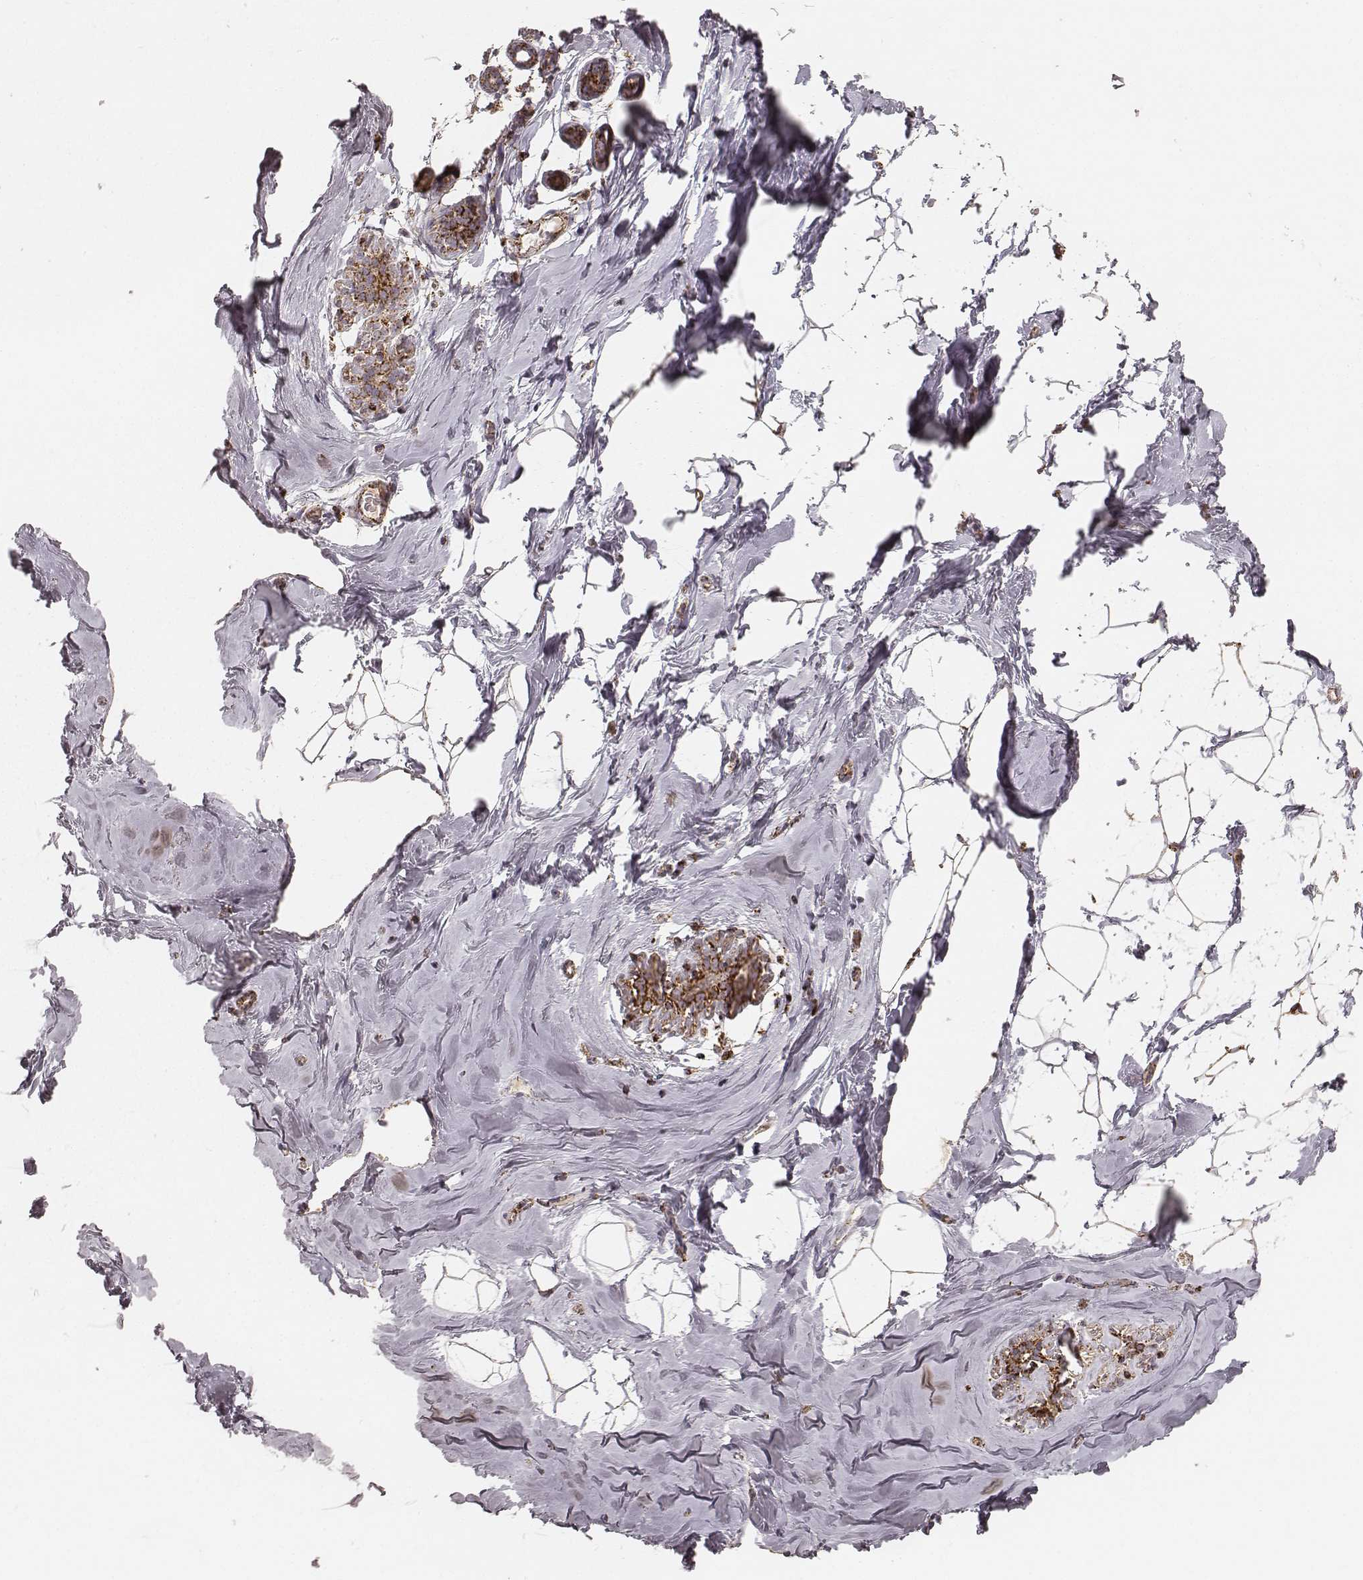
{"staining": {"intensity": "moderate", "quantity": ">75%", "location": "cytoplasmic/membranous"}, "tissue": "breast", "cell_type": "Adipocytes", "image_type": "normal", "snomed": [{"axis": "morphology", "description": "Normal tissue, NOS"}, {"axis": "topography", "description": "Breast"}], "caption": "The immunohistochemical stain shows moderate cytoplasmic/membranous expression in adipocytes of unremarkable breast. (DAB IHC with brightfield microscopy, high magnification).", "gene": "CS", "patient": {"sex": "female", "age": 32}}